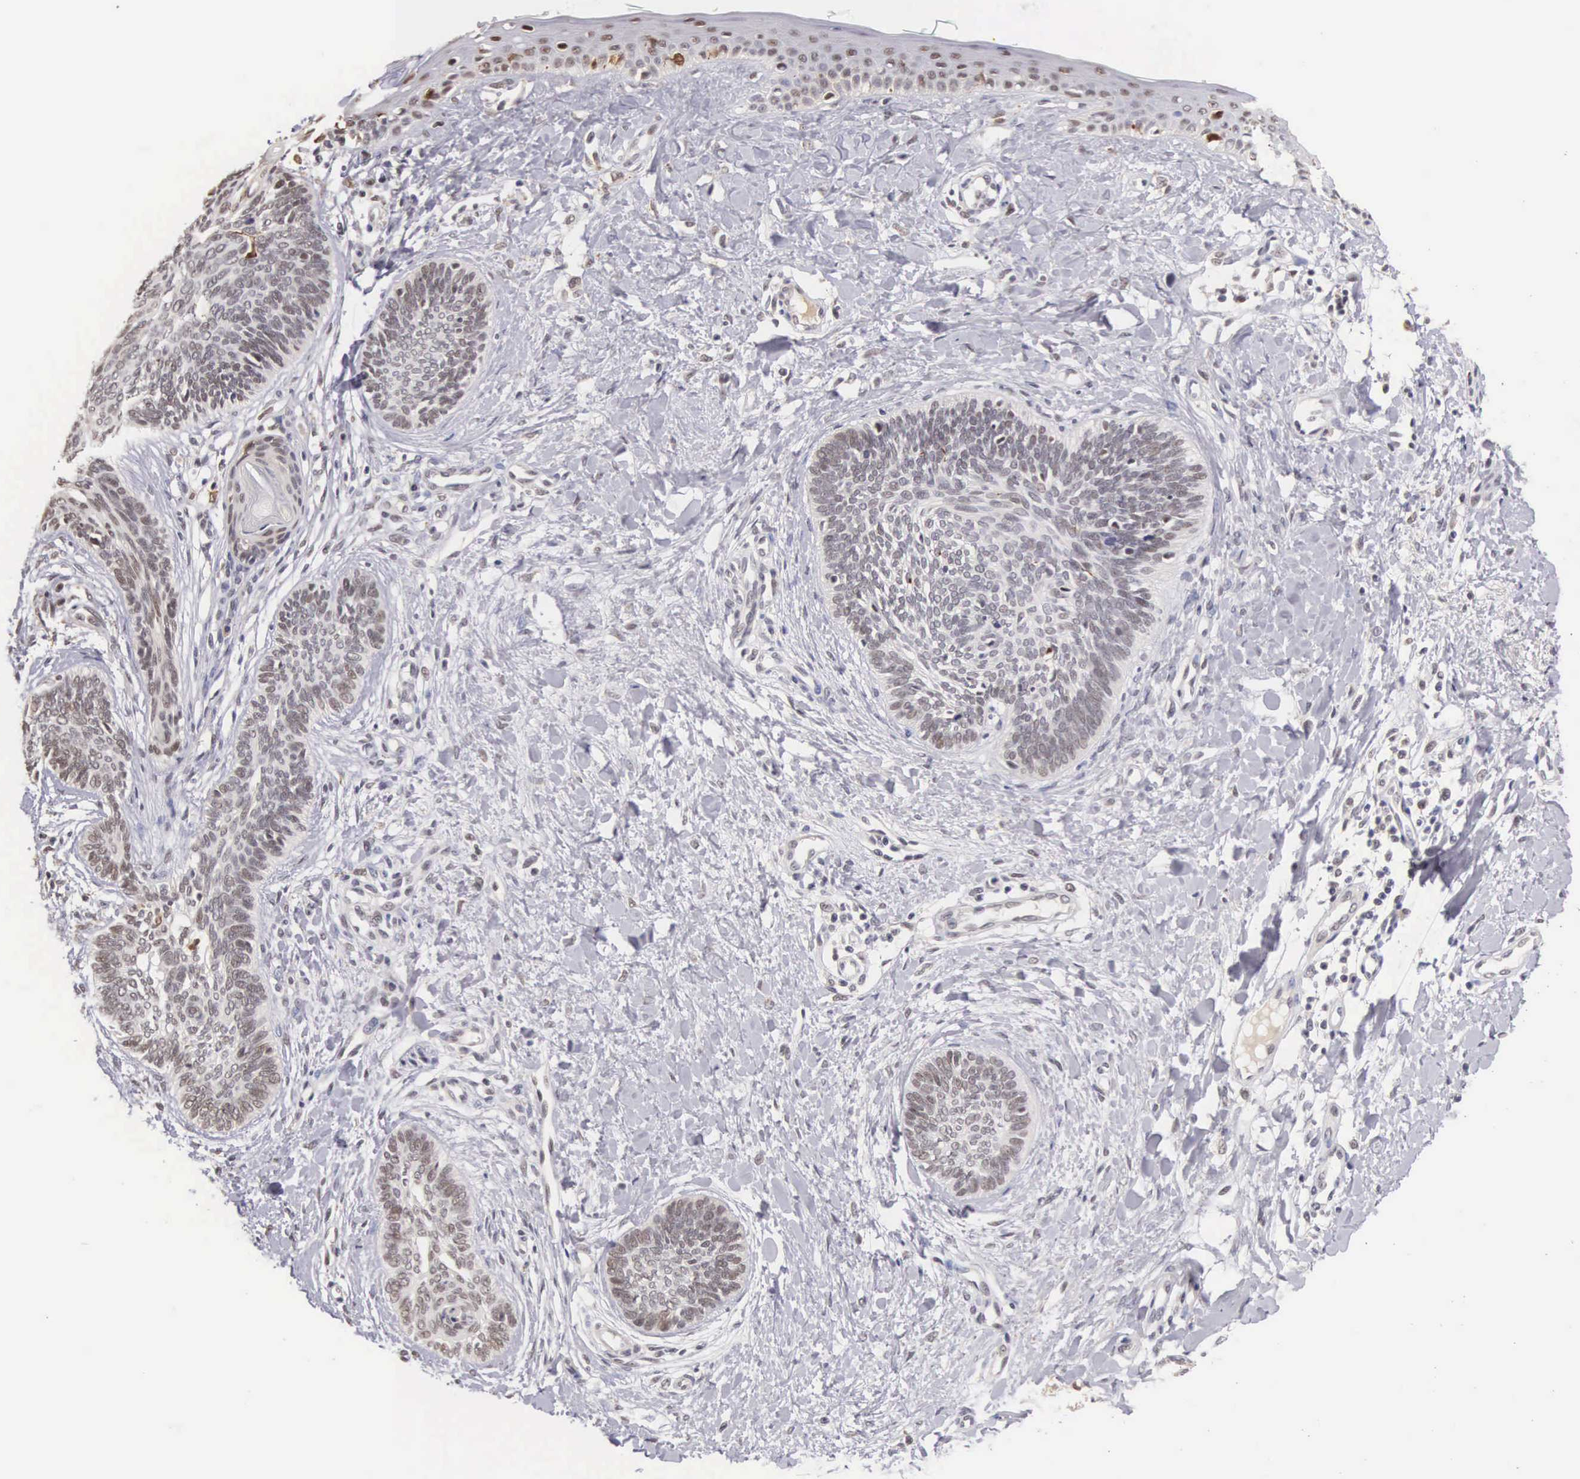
{"staining": {"intensity": "weak", "quantity": "<25%", "location": "nuclear"}, "tissue": "skin cancer", "cell_type": "Tumor cells", "image_type": "cancer", "snomed": [{"axis": "morphology", "description": "Basal cell carcinoma"}, {"axis": "topography", "description": "Skin"}], "caption": "This image is of skin cancer stained with immunohistochemistry to label a protein in brown with the nuclei are counter-stained blue. There is no positivity in tumor cells.", "gene": "HMGXB4", "patient": {"sex": "female", "age": 81}}